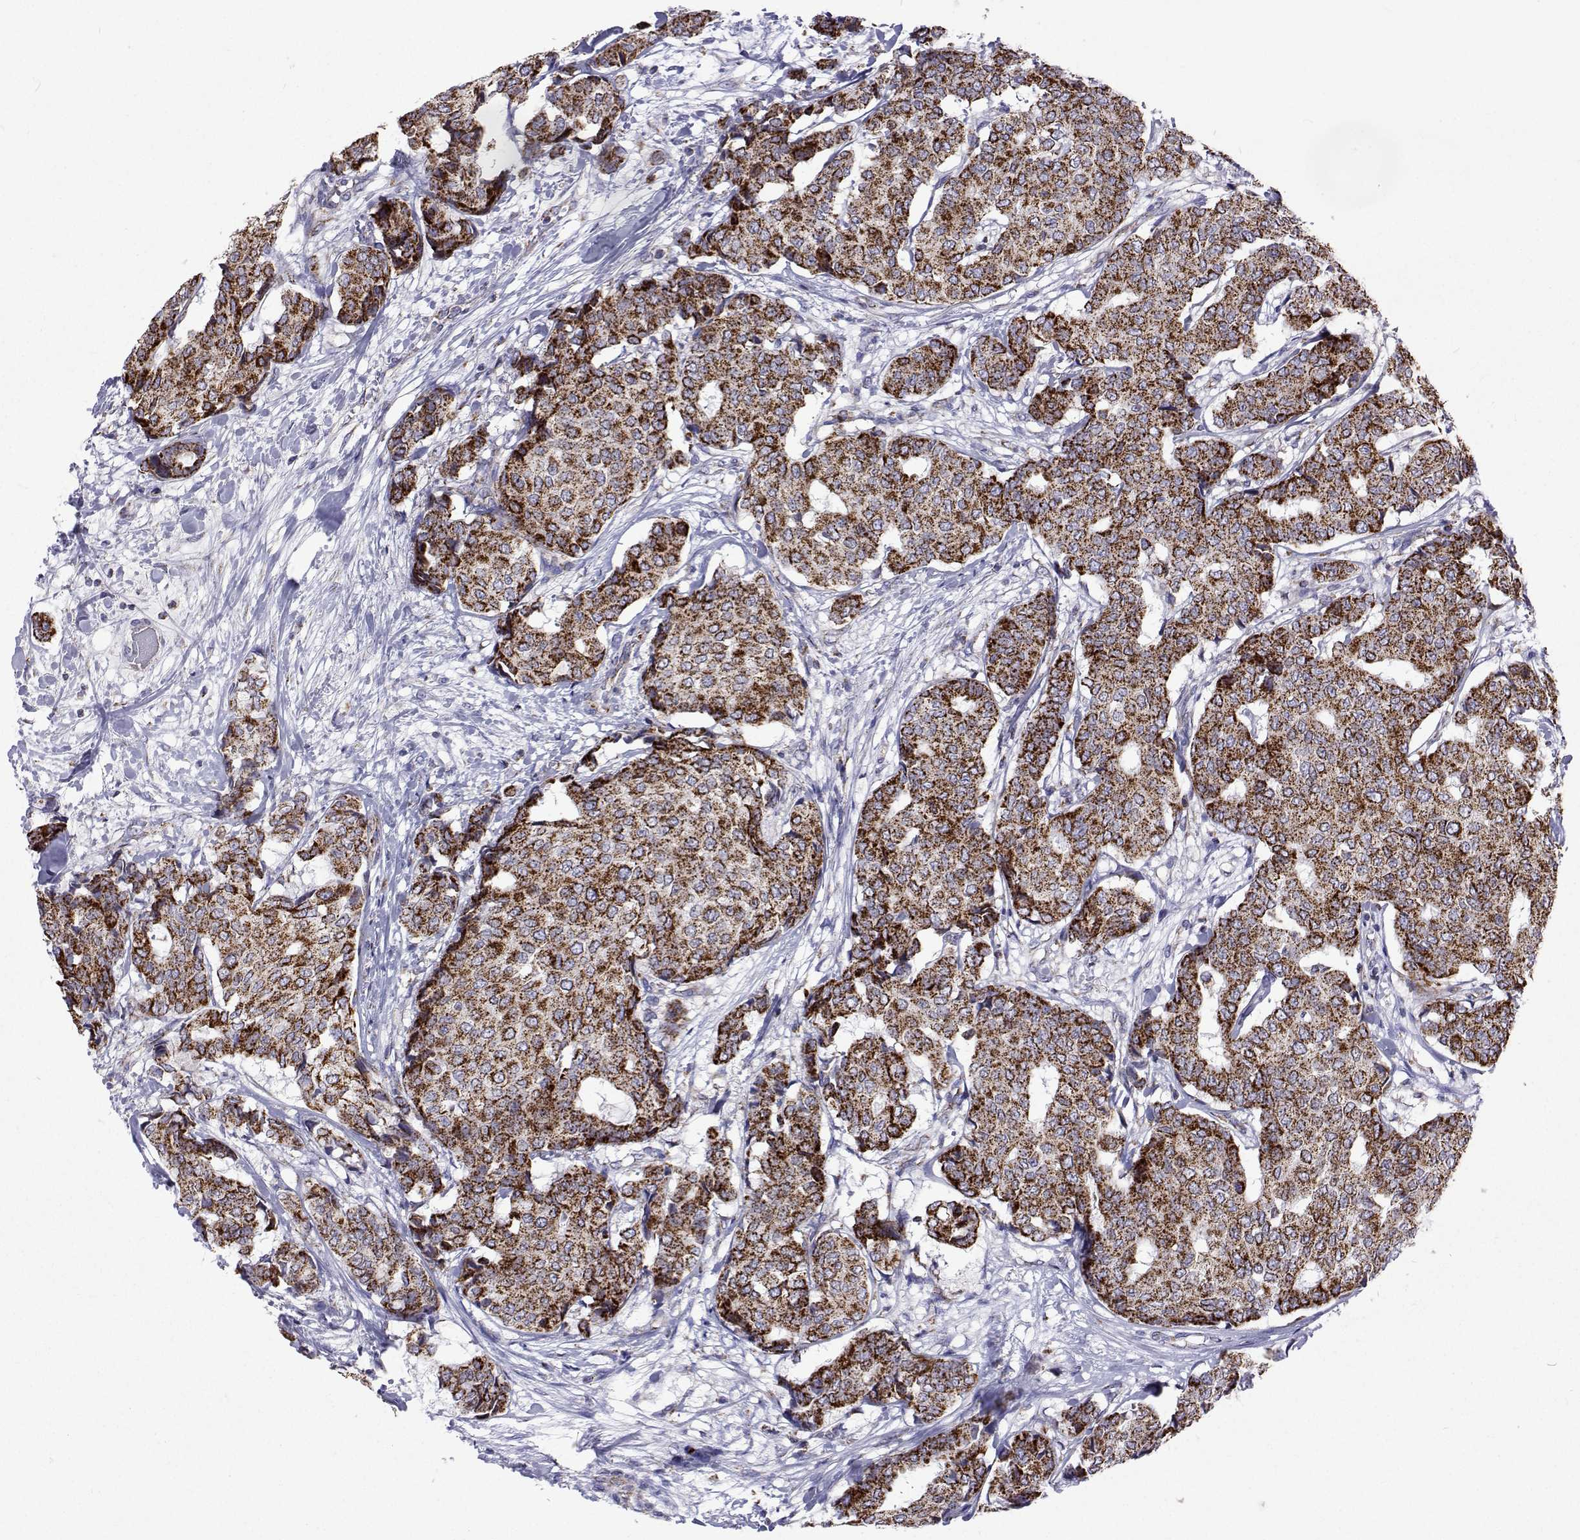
{"staining": {"intensity": "strong", "quantity": ">75%", "location": "cytoplasmic/membranous"}, "tissue": "breast cancer", "cell_type": "Tumor cells", "image_type": "cancer", "snomed": [{"axis": "morphology", "description": "Duct carcinoma"}, {"axis": "topography", "description": "Breast"}], "caption": "Tumor cells reveal high levels of strong cytoplasmic/membranous expression in approximately >75% of cells in human breast infiltrating ductal carcinoma. The protein is stained brown, and the nuclei are stained in blue (DAB IHC with brightfield microscopy, high magnification).", "gene": "MCCC2", "patient": {"sex": "female", "age": 75}}